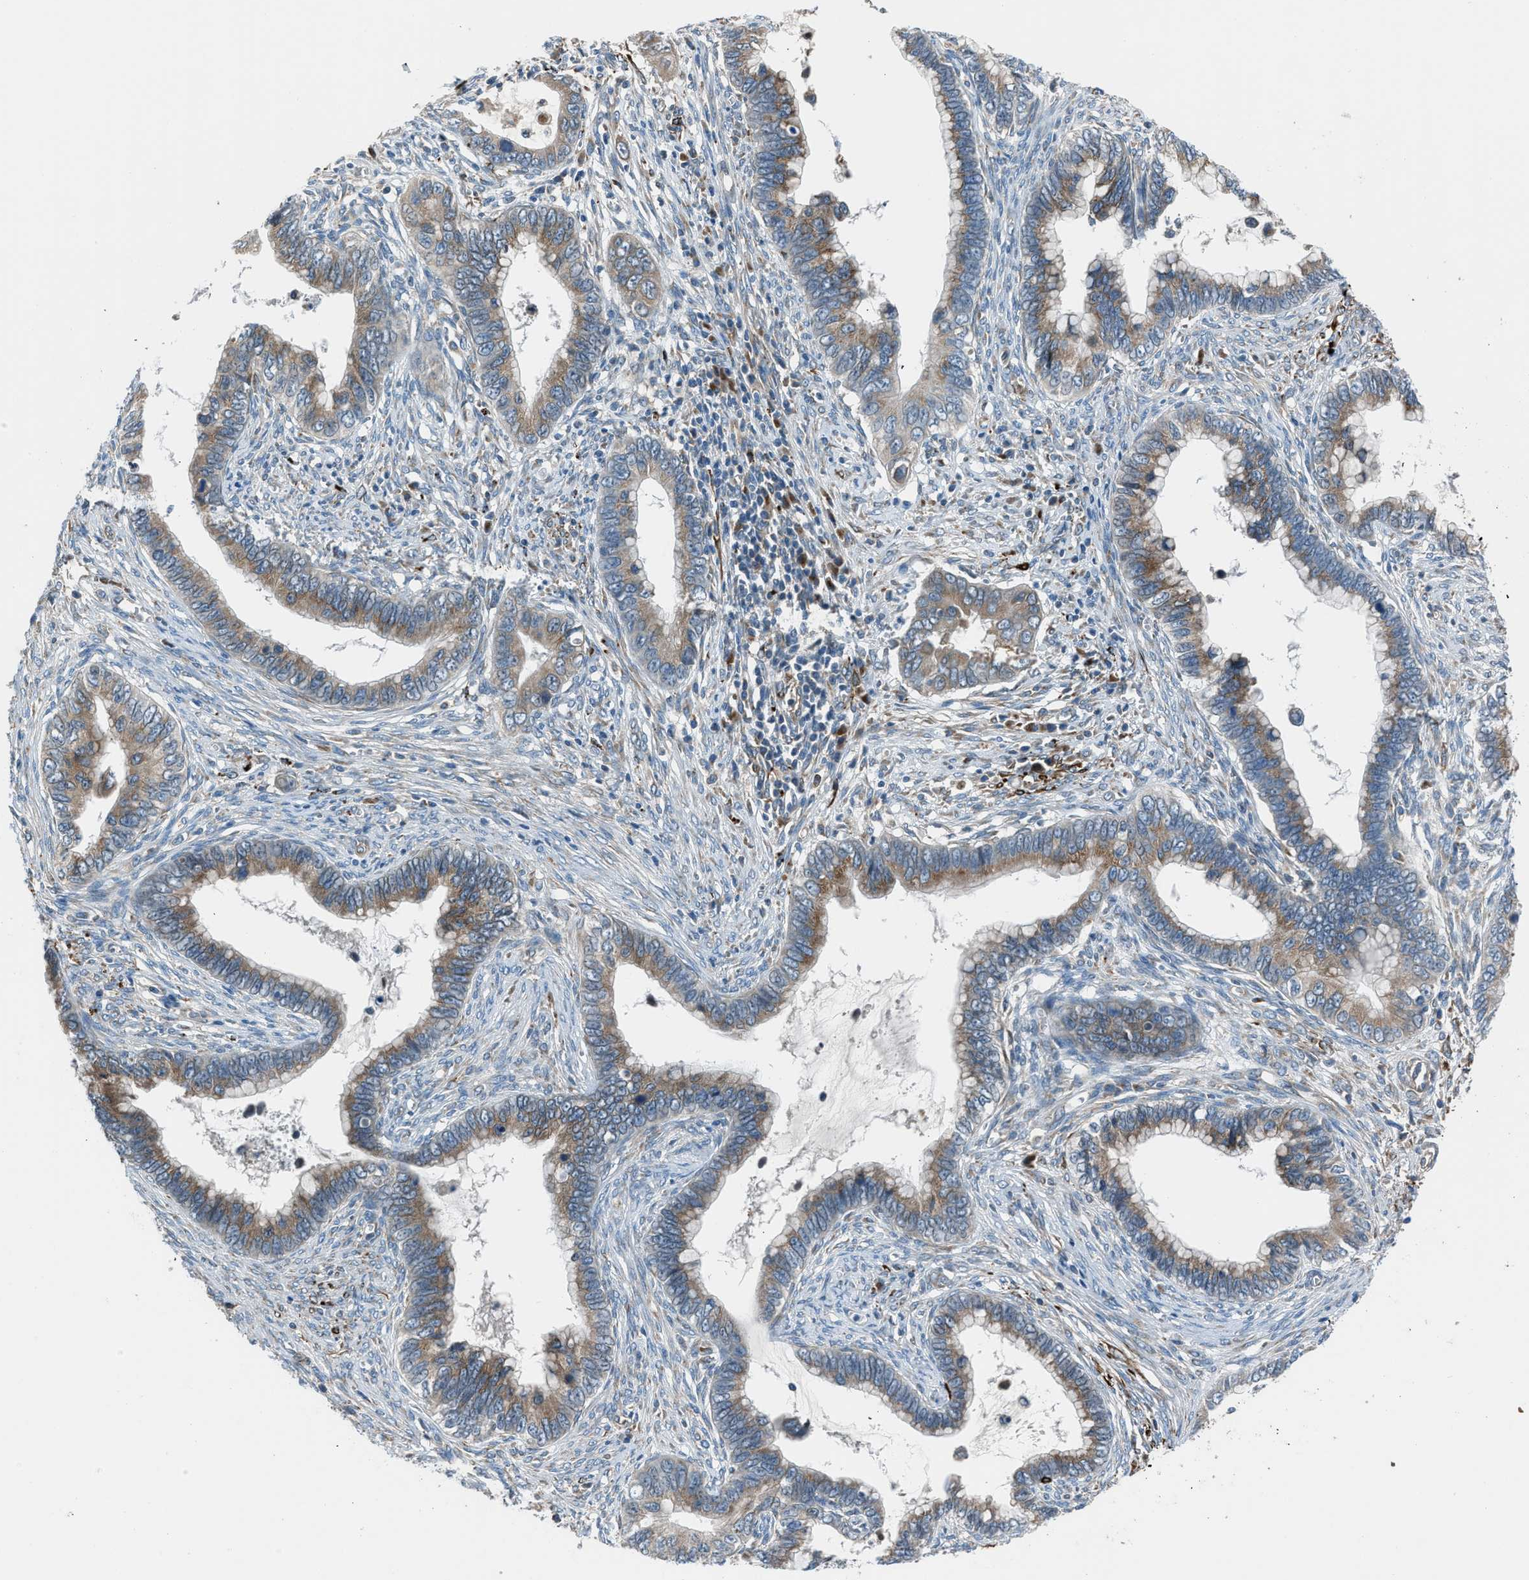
{"staining": {"intensity": "moderate", "quantity": ">75%", "location": "cytoplasmic/membranous"}, "tissue": "cervical cancer", "cell_type": "Tumor cells", "image_type": "cancer", "snomed": [{"axis": "morphology", "description": "Adenocarcinoma, NOS"}, {"axis": "topography", "description": "Cervix"}], "caption": "High-power microscopy captured an immunohistochemistry (IHC) micrograph of adenocarcinoma (cervical), revealing moderate cytoplasmic/membranous staining in about >75% of tumor cells. (Stains: DAB in brown, nuclei in blue, Microscopy: brightfield microscopy at high magnification).", "gene": "LMBR1", "patient": {"sex": "female", "age": 44}}